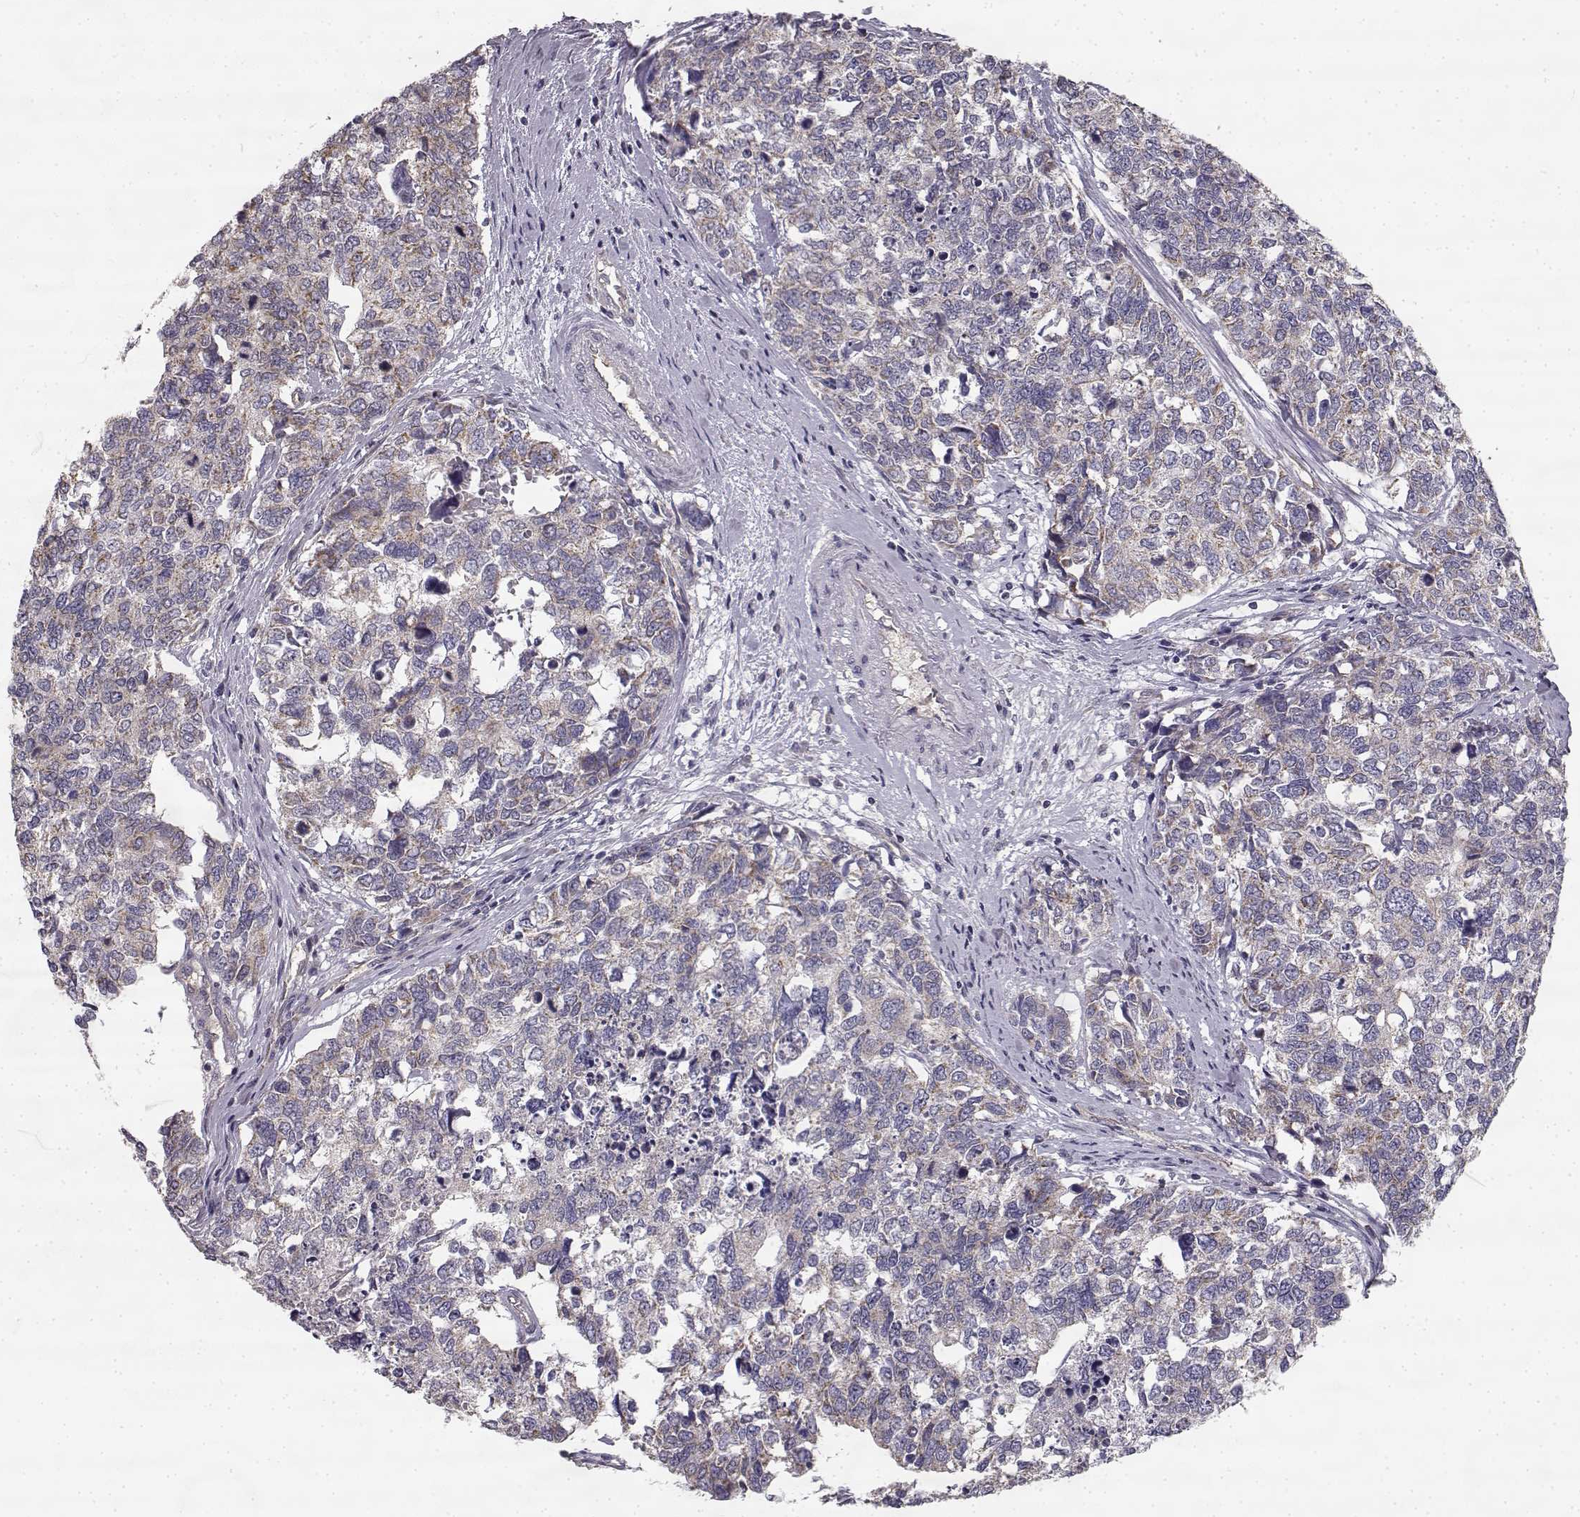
{"staining": {"intensity": "moderate", "quantity": "<25%", "location": "cytoplasmic/membranous"}, "tissue": "cervical cancer", "cell_type": "Tumor cells", "image_type": "cancer", "snomed": [{"axis": "morphology", "description": "Squamous cell carcinoma, NOS"}, {"axis": "topography", "description": "Cervix"}], "caption": "Squamous cell carcinoma (cervical) tissue exhibits moderate cytoplasmic/membranous positivity in approximately <25% of tumor cells", "gene": "ERBB3", "patient": {"sex": "female", "age": 63}}